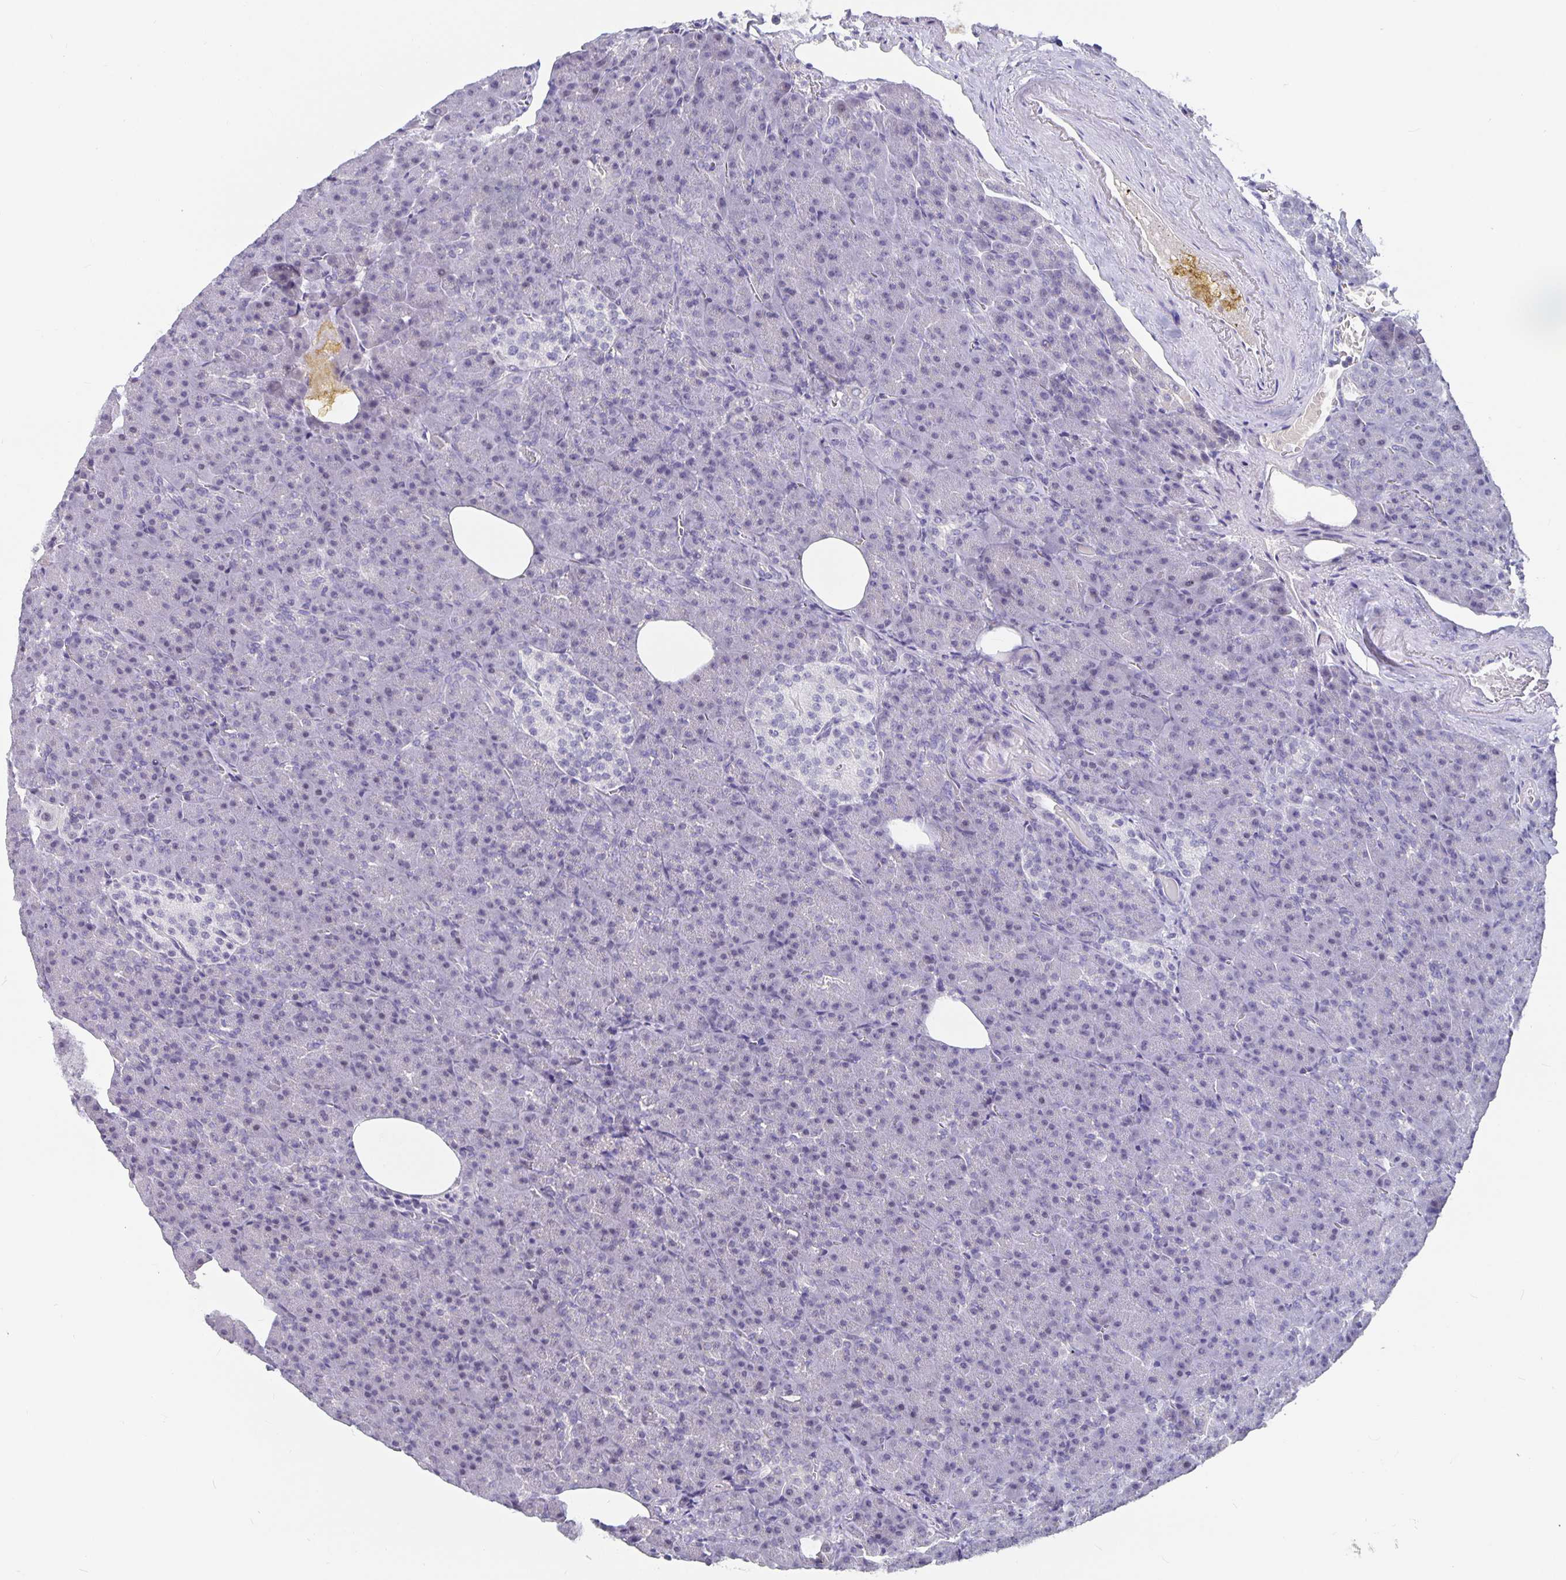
{"staining": {"intensity": "negative", "quantity": "none", "location": "none"}, "tissue": "pancreas", "cell_type": "Exocrine glandular cells", "image_type": "normal", "snomed": [{"axis": "morphology", "description": "Normal tissue, NOS"}, {"axis": "topography", "description": "Pancreas"}], "caption": "Pancreas was stained to show a protein in brown. There is no significant staining in exocrine glandular cells. (Brightfield microscopy of DAB (3,3'-diaminobenzidine) immunohistochemistry (IHC) at high magnification).", "gene": "OLIG2", "patient": {"sex": "female", "age": 74}}